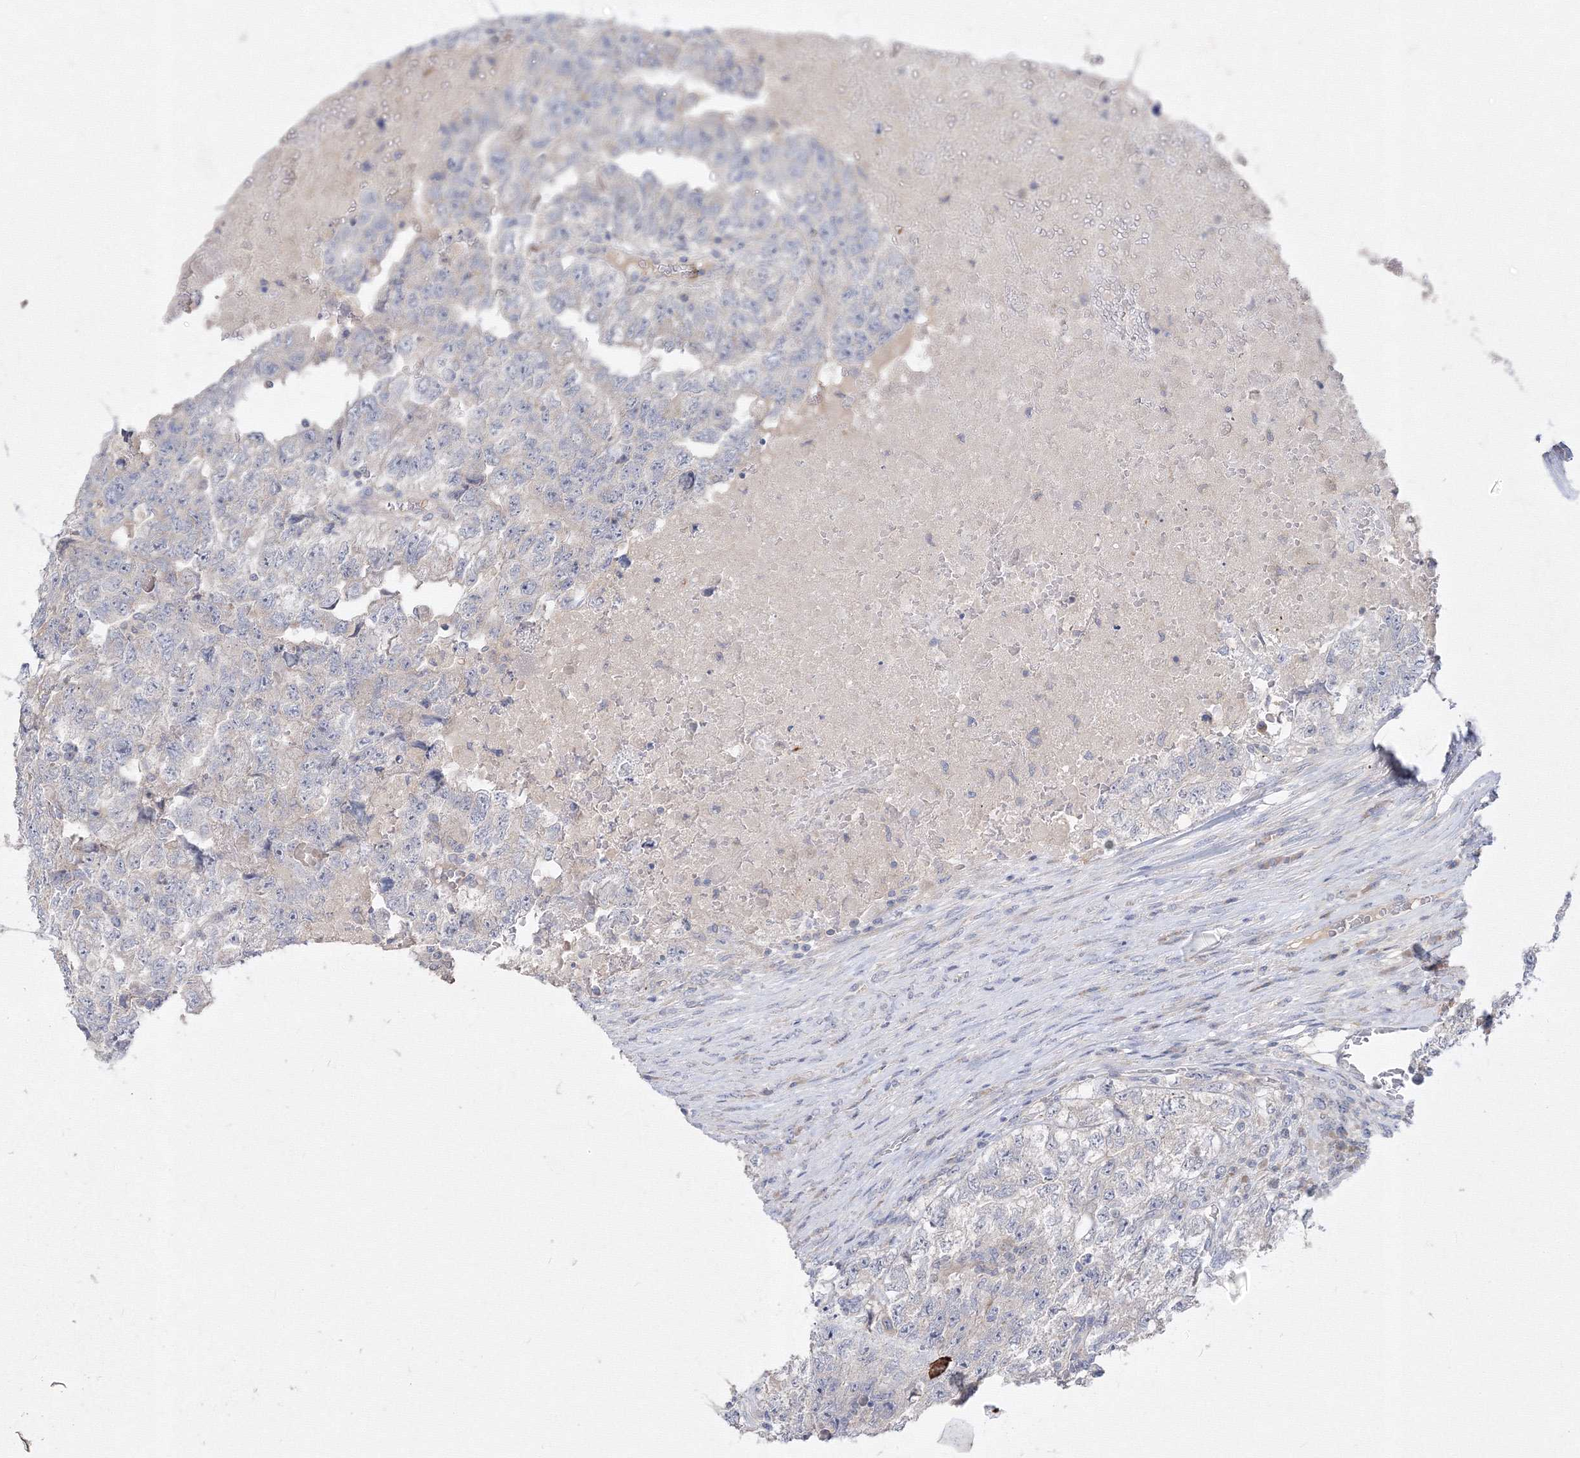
{"staining": {"intensity": "negative", "quantity": "none", "location": "none"}, "tissue": "testis cancer", "cell_type": "Tumor cells", "image_type": "cancer", "snomed": [{"axis": "morphology", "description": "Carcinoma, Embryonal, NOS"}, {"axis": "topography", "description": "Testis"}], "caption": "Protein analysis of embryonal carcinoma (testis) displays no significant expression in tumor cells. The staining is performed using DAB brown chromogen with nuclei counter-stained in using hematoxylin.", "gene": "FBXL8", "patient": {"sex": "male", "age": 36}}